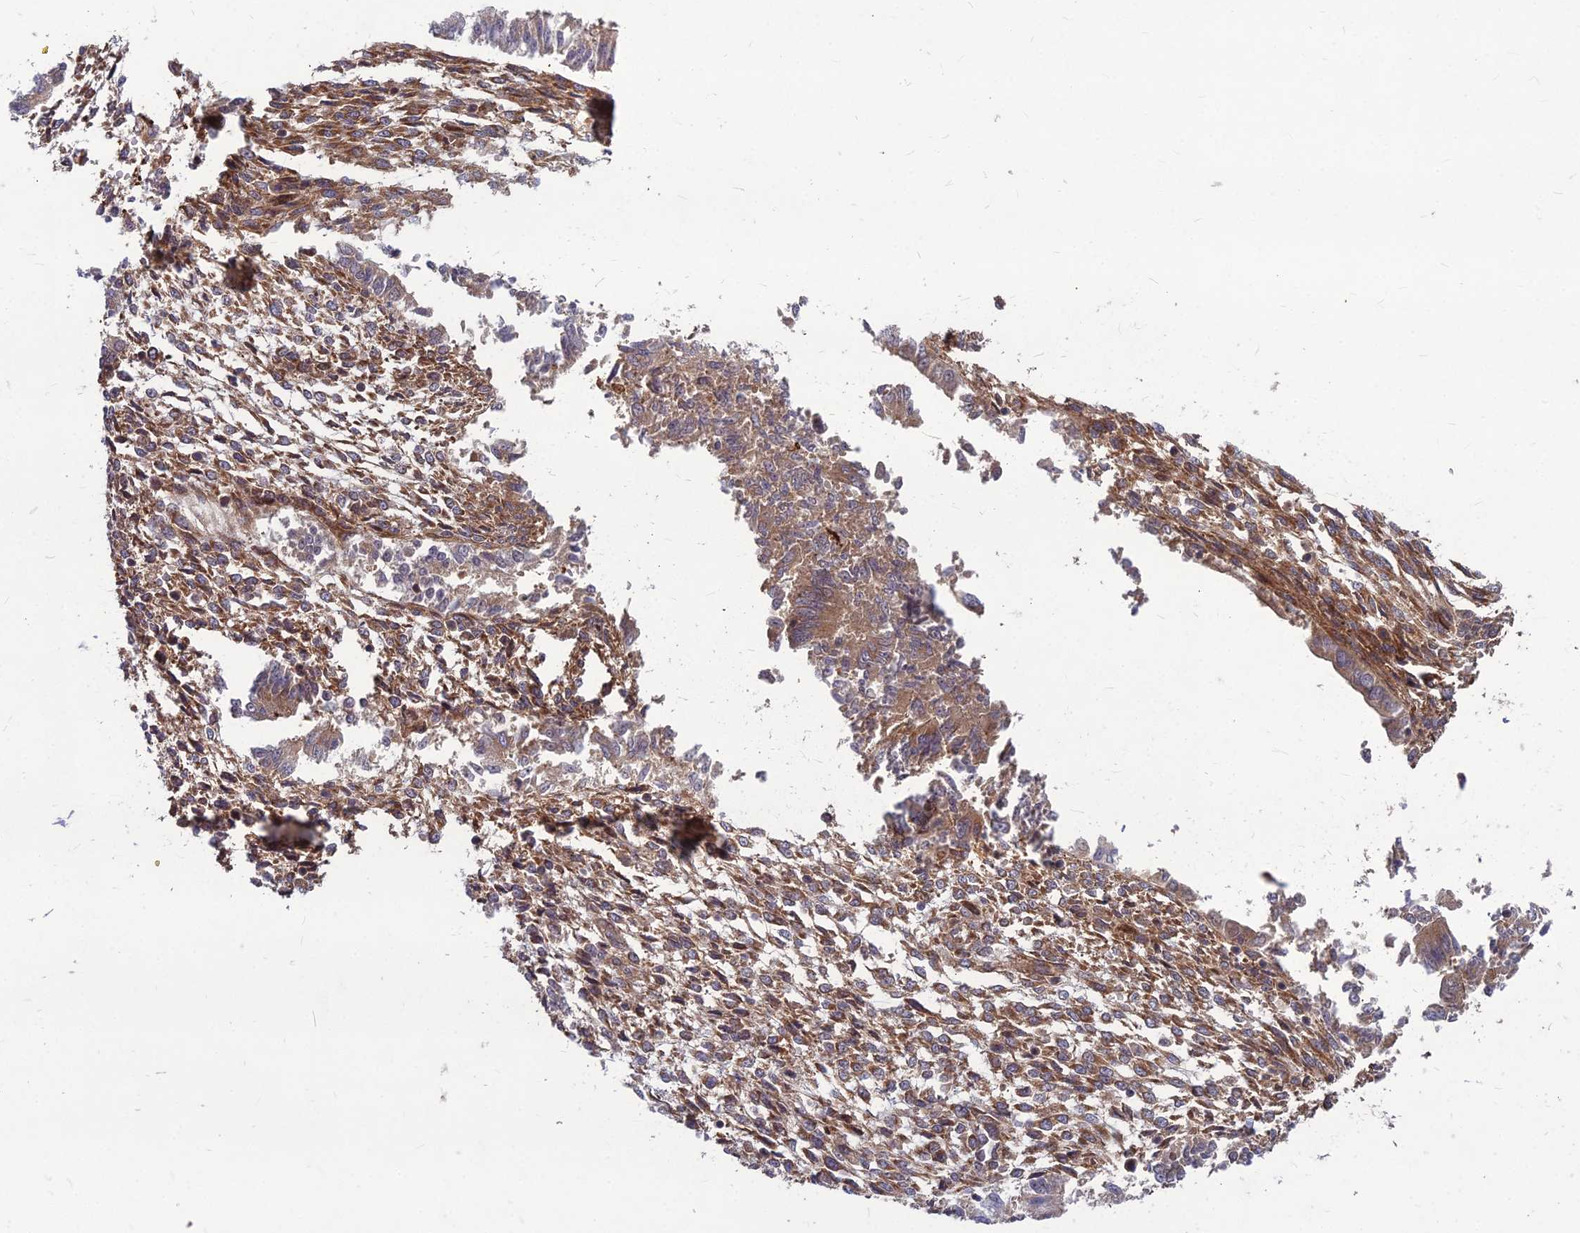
{"staining": {"intensity": "moderate", "quantity": ">75%", "location": "cytoplasmic/membranous"}, "tissue": "endometrium", "cell_type": "Cells in endometrial stroma", "image_type": "normal", "snomed": [{"axis": "morphology", "description": "Normal tissue, NOS"}, {"axis": "topography", "description": "Uterus"}, {"axis": "topography", "description": "Endometrium"}], "caption": "IHC staining of benign endometrium, which exhibits medium levels of moderate cytoplasmic/membranous expression in approximately >75% of cells in endometrial stroma indicating moderate cytoplasmic/membranous protein expression. The staining was performed using DAB (3,3'-diaminobenzidine) (brown) for protein detection and nuclei were counterstained in hematoxylin (blue).", "gene": "MFSD8", "patient": {"sex": "female", "age": 48}}